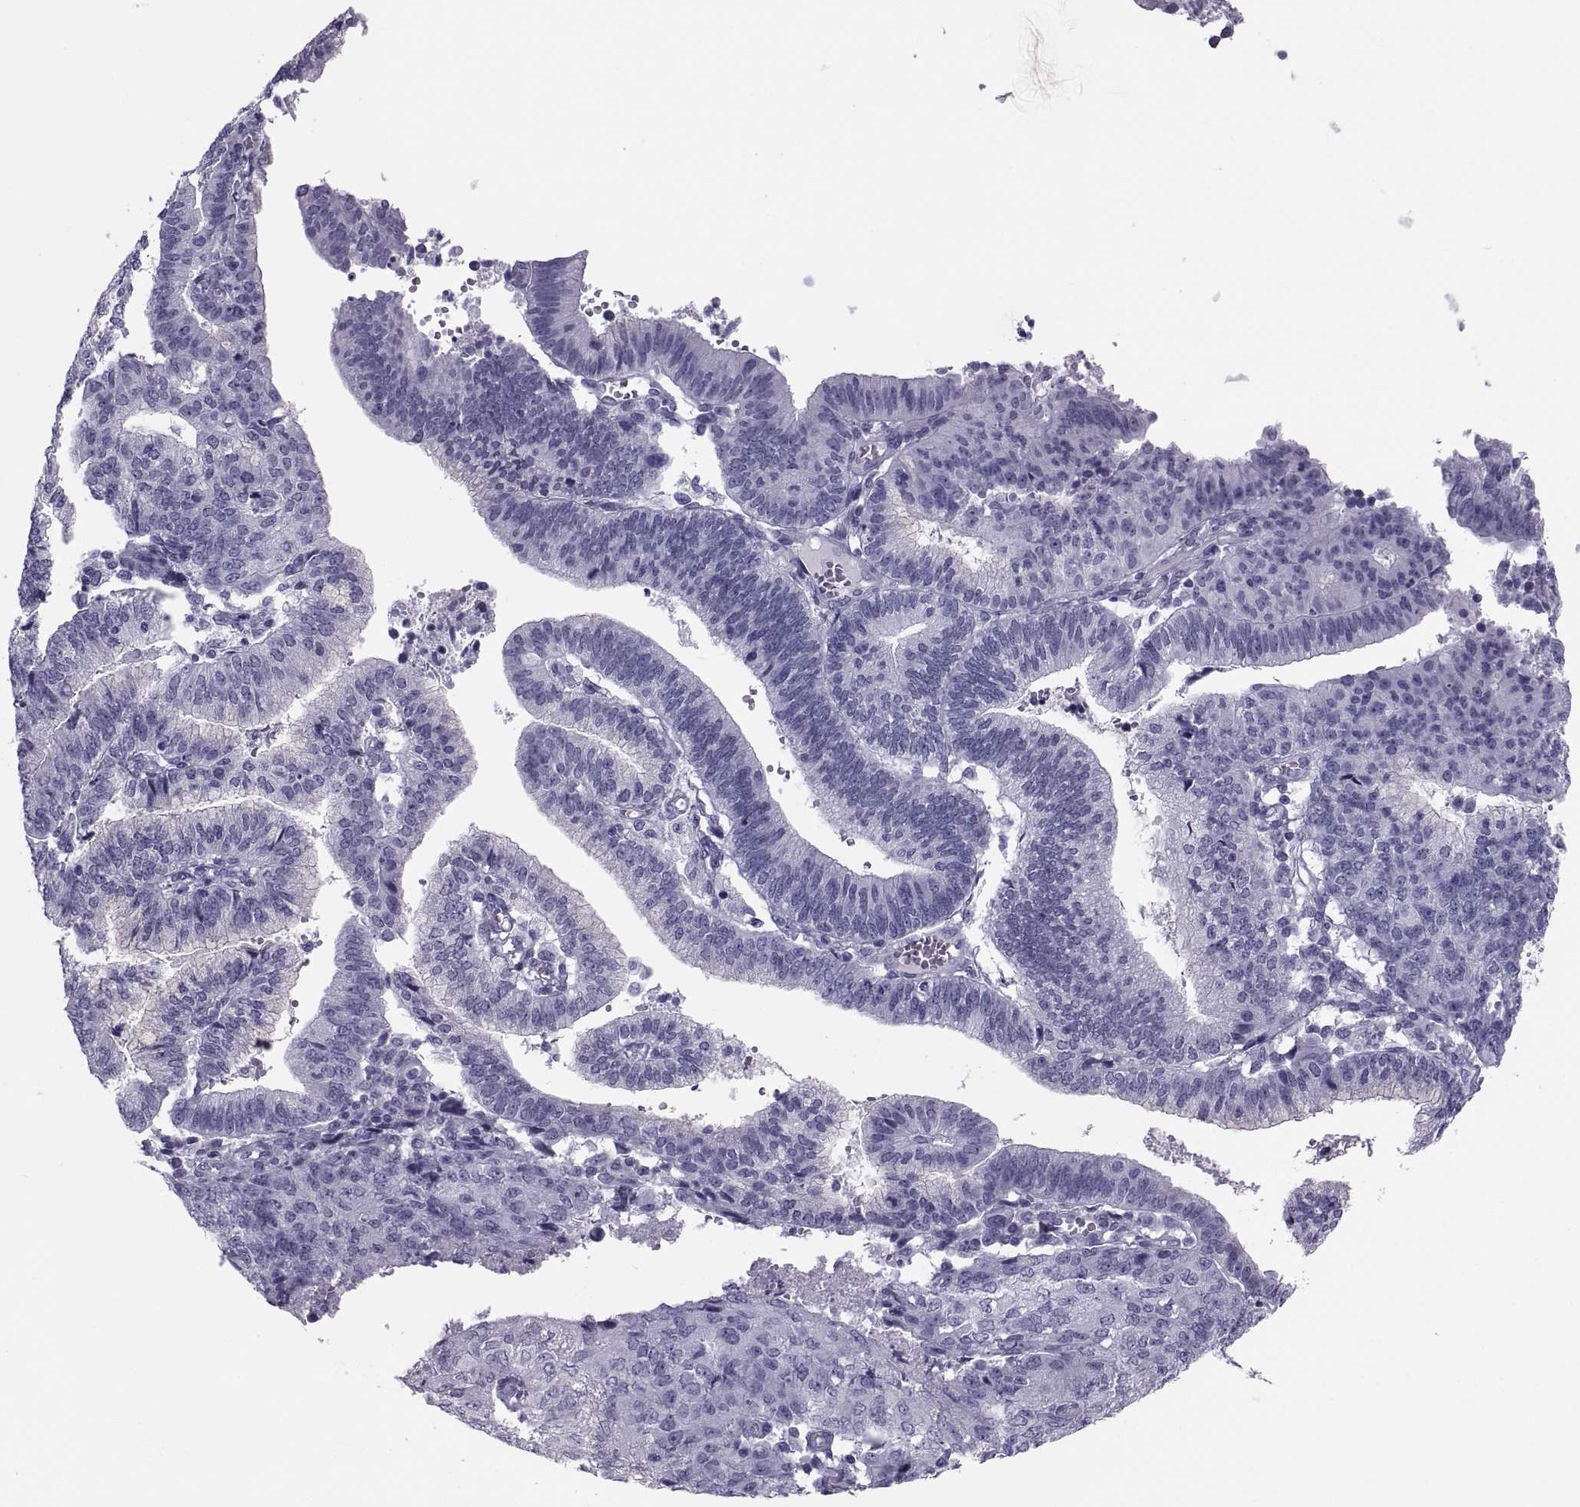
{"staining": {"intensity": "negative", "quantity": "none", "location": "none"}, "tissue": "endometrial cancer", "cell_type": "Tumor cells", "image_type": "cancer", "snomed": [{"axis": "morphology", "description": "Adenocarcinoma, NOS"}, {"axis": "topography", "description": "Endometrium"}], "caption": "An IHC photomicrograph of adenocarcinoma (endometrial) is shown. There is no staining in tumor cells of adenocarcinoma (endometrial).", "gene": "CRISP1", "patient": {"sex": "female", "age": 82}}